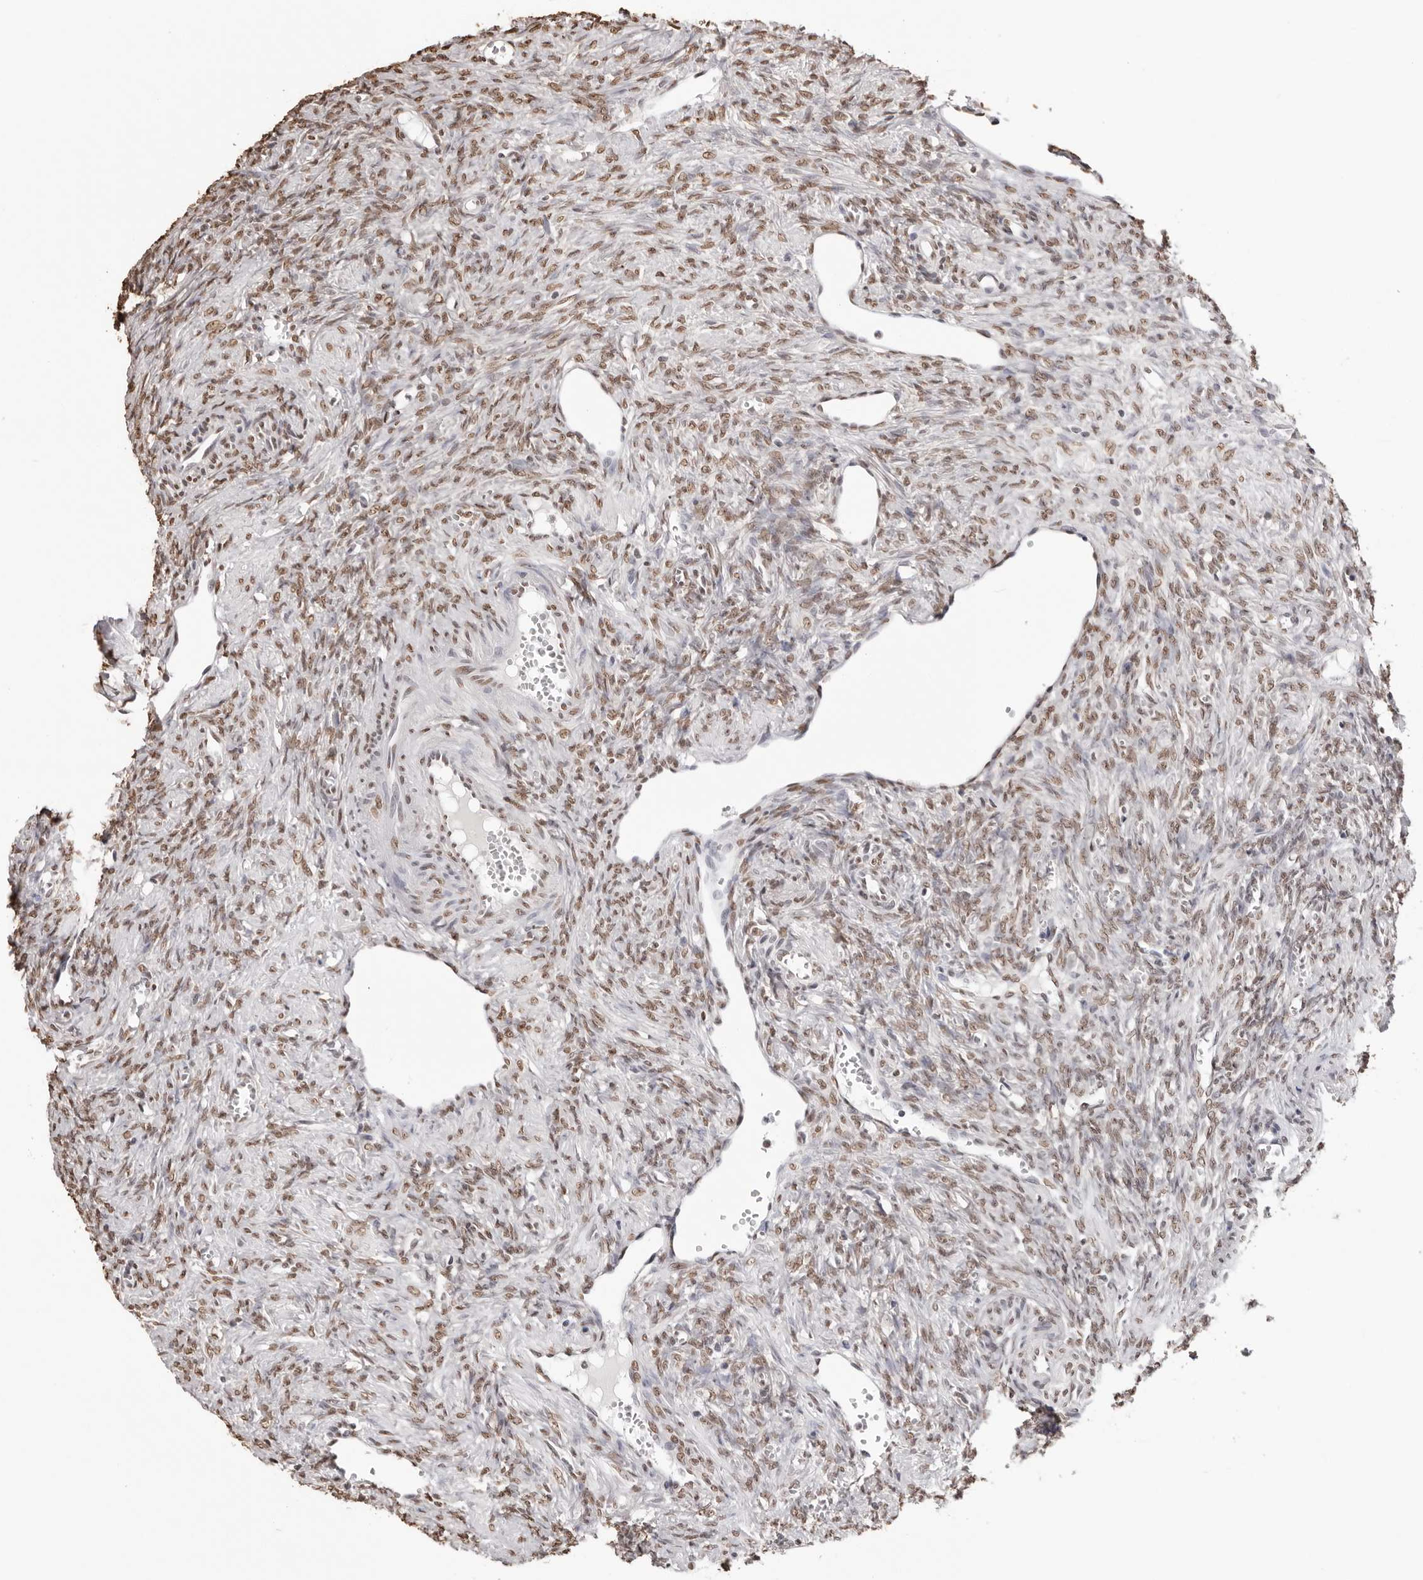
{"staining": {"intensity": "moderate", "quantity": "25%-75%", "location": "nuclear"}, "tissue": "ovary", "cell_type": "Ovarian stroma cells", "image_type": "normal", "snomed": [{"axis": "morphology", "description": "Normal tissue, NOS"}, {"axis": "topography", "description": "Ovary"}], "caption": "Immunohistochemistry of benign human ovary shows medium levels of moderate nuclear staining in approximately 25%-75% of ovarian stroma cells.", "gene": "OLIG3", "patient": {"sex": "female", "age": 41}}